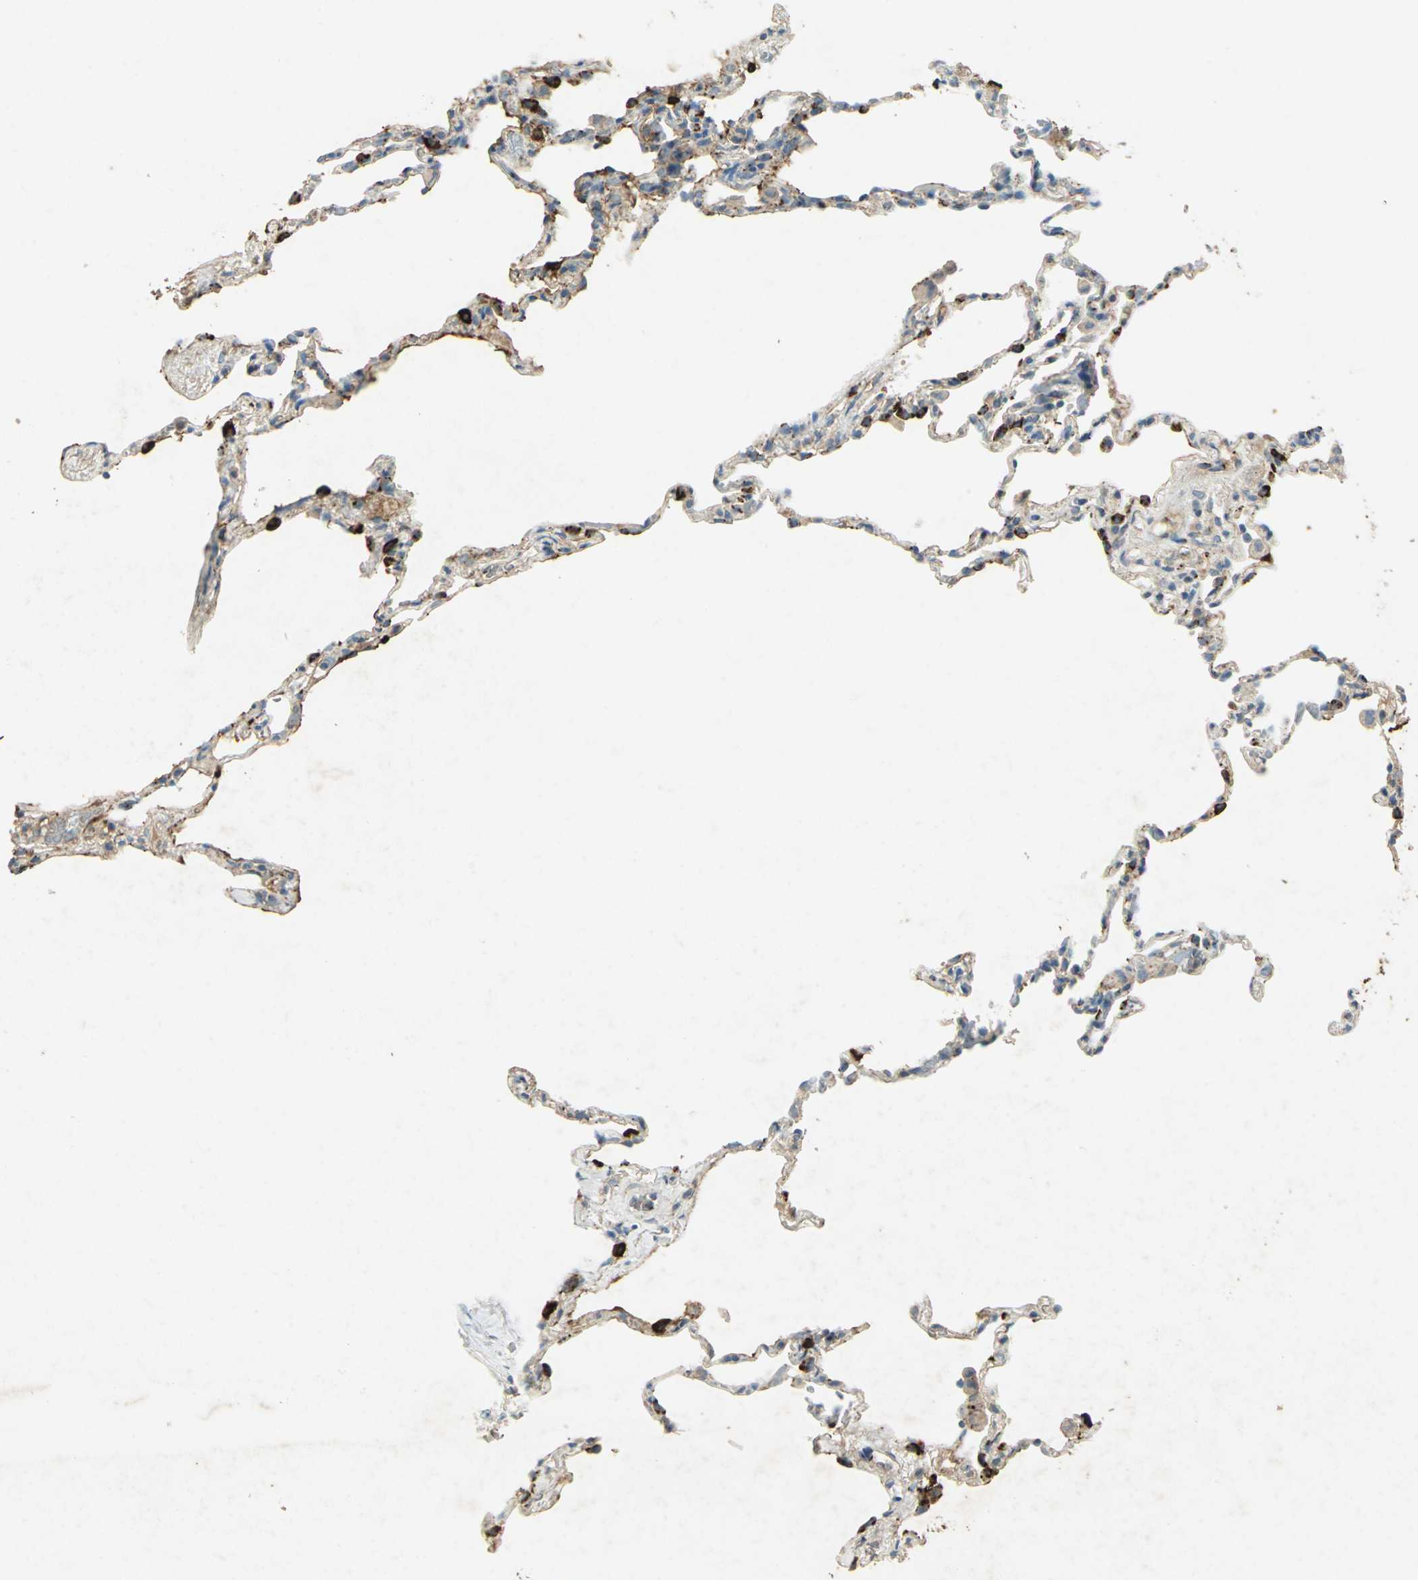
{"staining": {"intensity": "strong", "quantity": "<25%", "location": "cytoplasmic/membranous,nuclear"}, "tissue": "lung", "cell_type": "Alveolar cells", "image_type": "normal", "snomed": [{"axis": "morphology", "description": "Normal tissue, NOS"}, {"axis": "topography", "description": "Lung"}], "caption": "Protein staining of benign lung reveals strong cytoplasmic/membranous,nuclear expression in approximately <25% of alveolar cells.", "gene": "CAMK2B", "patient": {"sex": "male", "age": 59}}